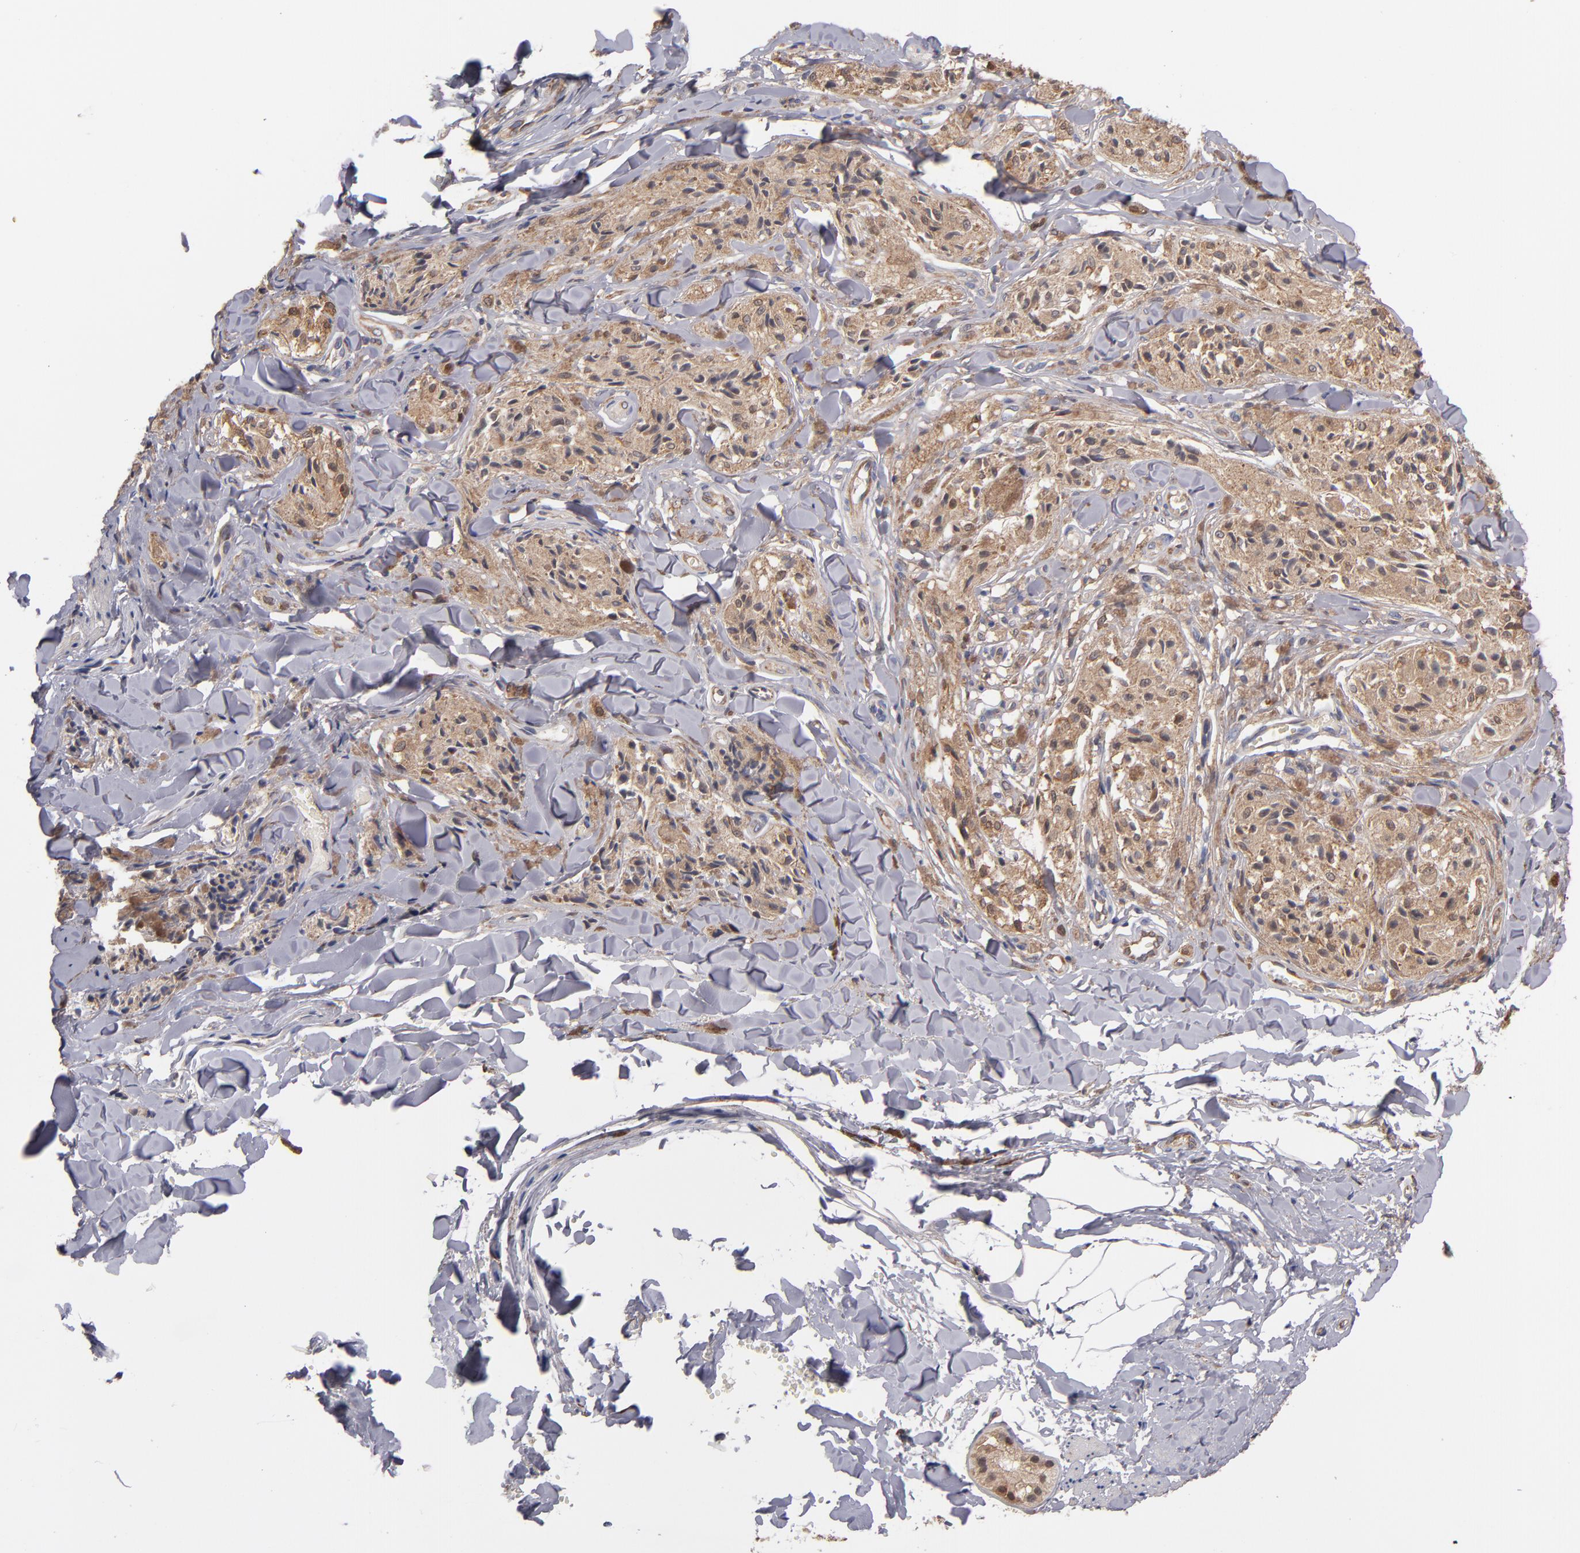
{"staining": {"intensity": "moderate", "quantity": ">75%", "location": "cytoplasmic/membranous"}, "tissue": "melanoma", "cell_type": "Tumor cells", "image_type": "cancer", "snomed": [{"axis": "morphology", "description": "Malignant melanoma, Metastatic site"}, {"axis": "topography", "description": "Skin"}], "caption": "Immunohistochemistry photomicrograph of neoplastic tissue: malignant melanoma (metastatic site) stained using immunohistochemistry reveals medium levels of moderate protein expression localized specifically in the cytoplasmic/membranous of tumor cells, appearing as a cytoplasmic/membranous brown color.", "gene": "GMFG", "patient": {"sex": "female", "age": 66}}